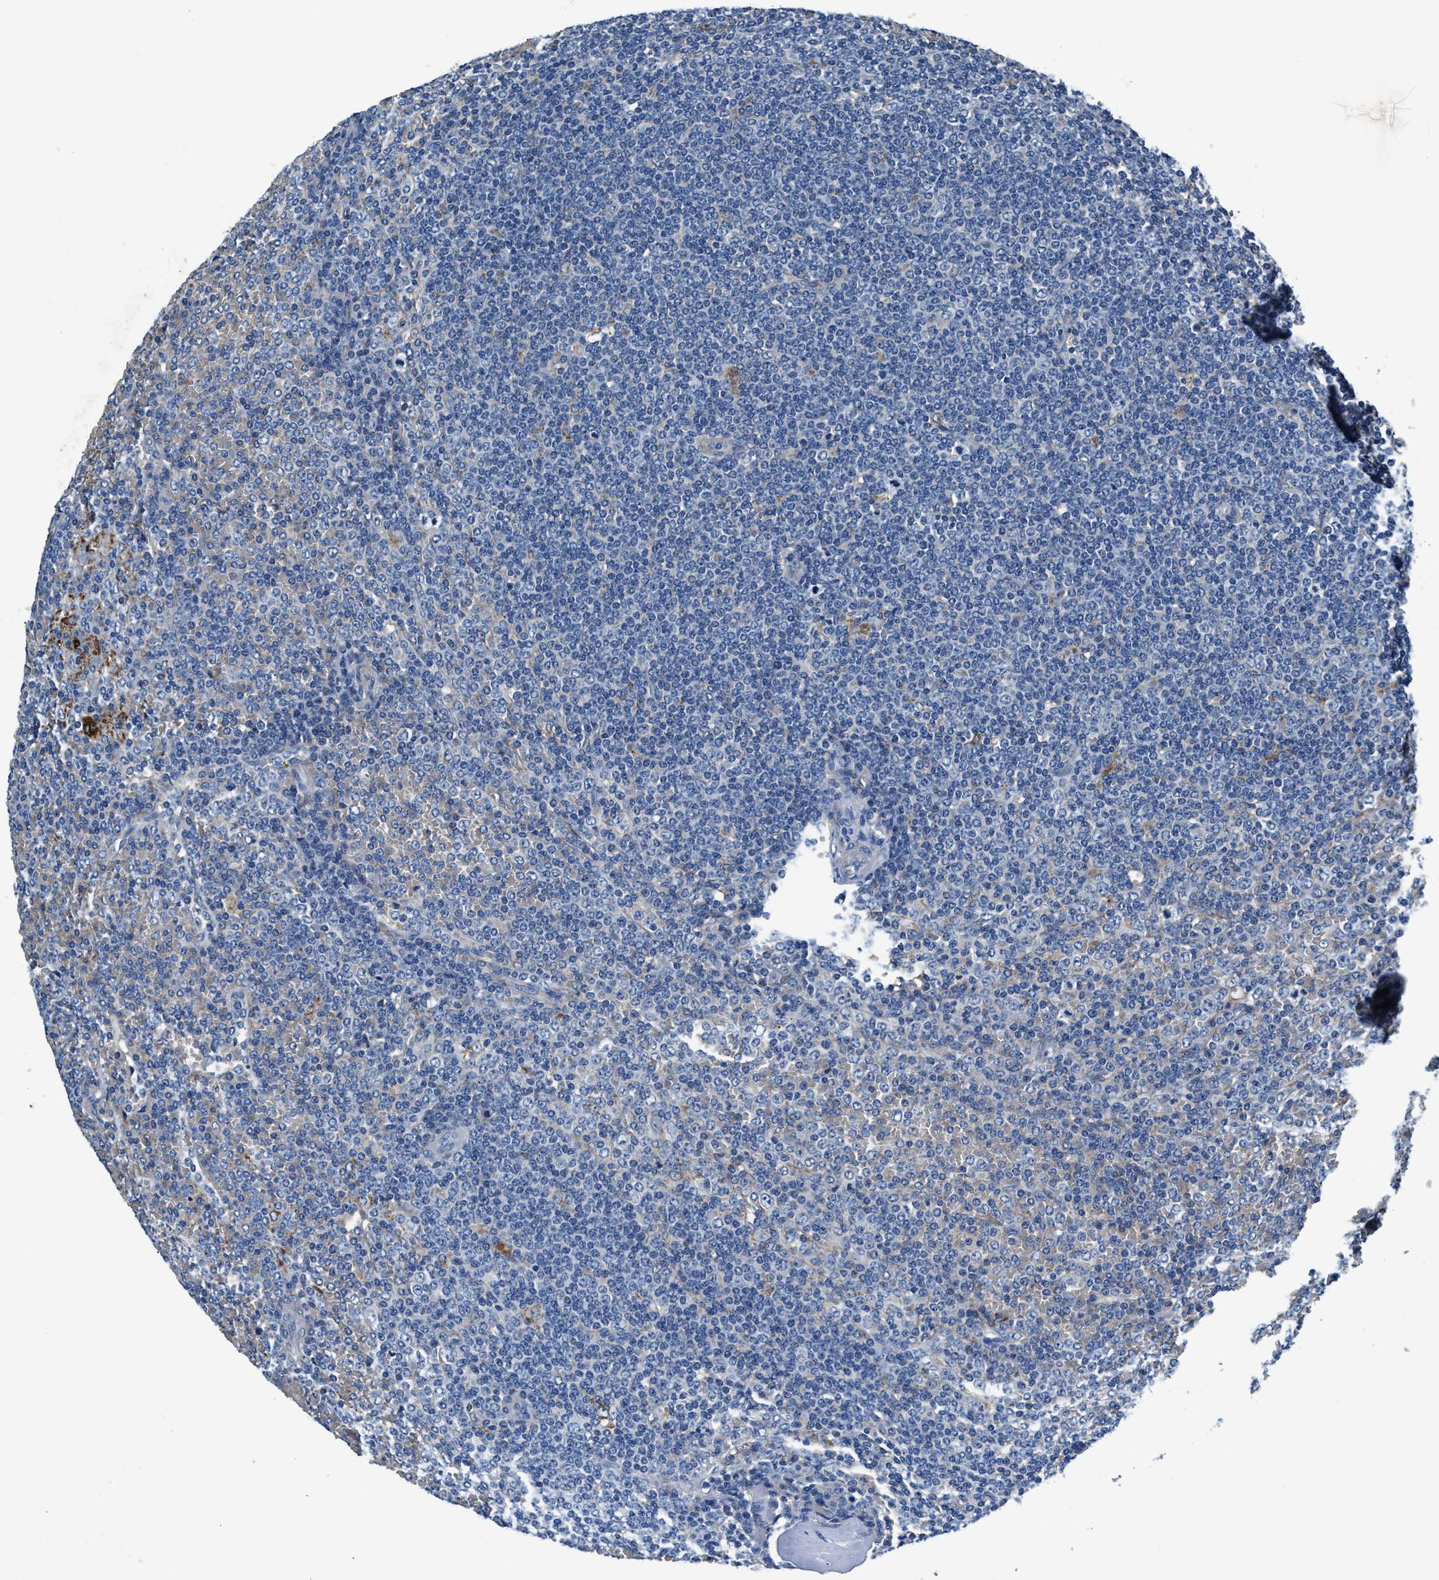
{"staining": {"intensity": "negative", "quantity": "none", "location": "none"}, "tissue": "lymphoma", "cell_type": "Tumor cells", "image_type": "cancer", "snomed": [{"axis": "morphology", "description": "Malignant lymphoma, non-Hodgkin's type, Low grade"}, {"axis": "topography", "description": "Spleen"}], "caption": "High power microscopy image of an immunohistochemistry image of low-grade malignant lymphoma, non-Hodgkin's type, revealing no significant positivity in tumor cells.", "gene": "PRTFDC1", "patient": {"sex": "female", "age": 19}}